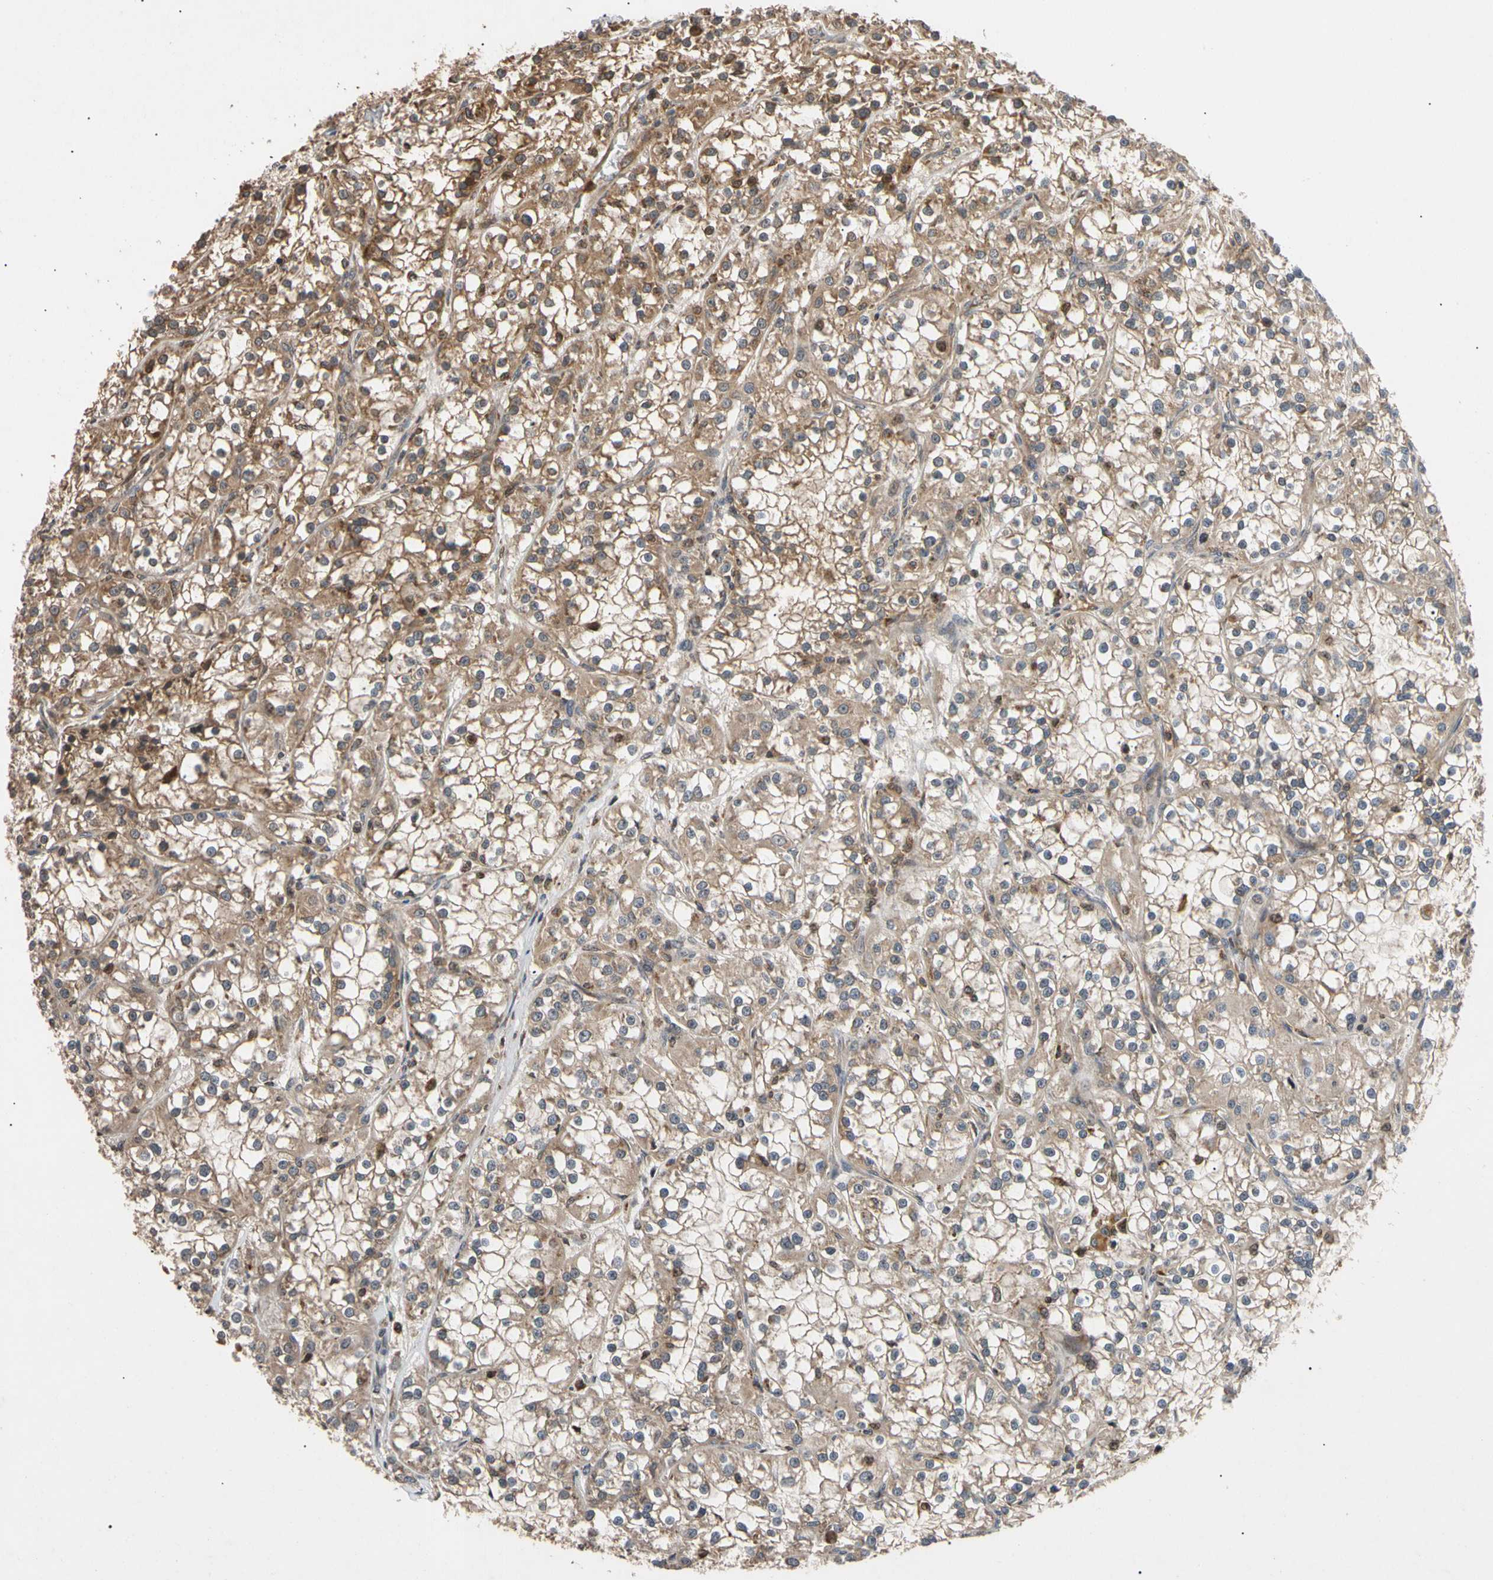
{"staining": {"intensity": "moderate", "quantity": ">75%", "location": "cytoplasmic/membranous"}, "tissue": "renal cancer", "cell_type": "Tumor cells", "image_type": "cancer", "snomed": [{"axis": "morphology", "description": "Adenocarcinoma, NOS"}, {"axis": "topography", "description": "Kidney"}], "caption": "Immunohistochemistry (DAB (3,3'-diaminobenzidine)) staining of renal cancer displays moderate cytoplasmic/membranous protein staining in about >75% of tumor cells.", "gene": "MRPS22", "patient": {"sex": "female", "age": 52}}